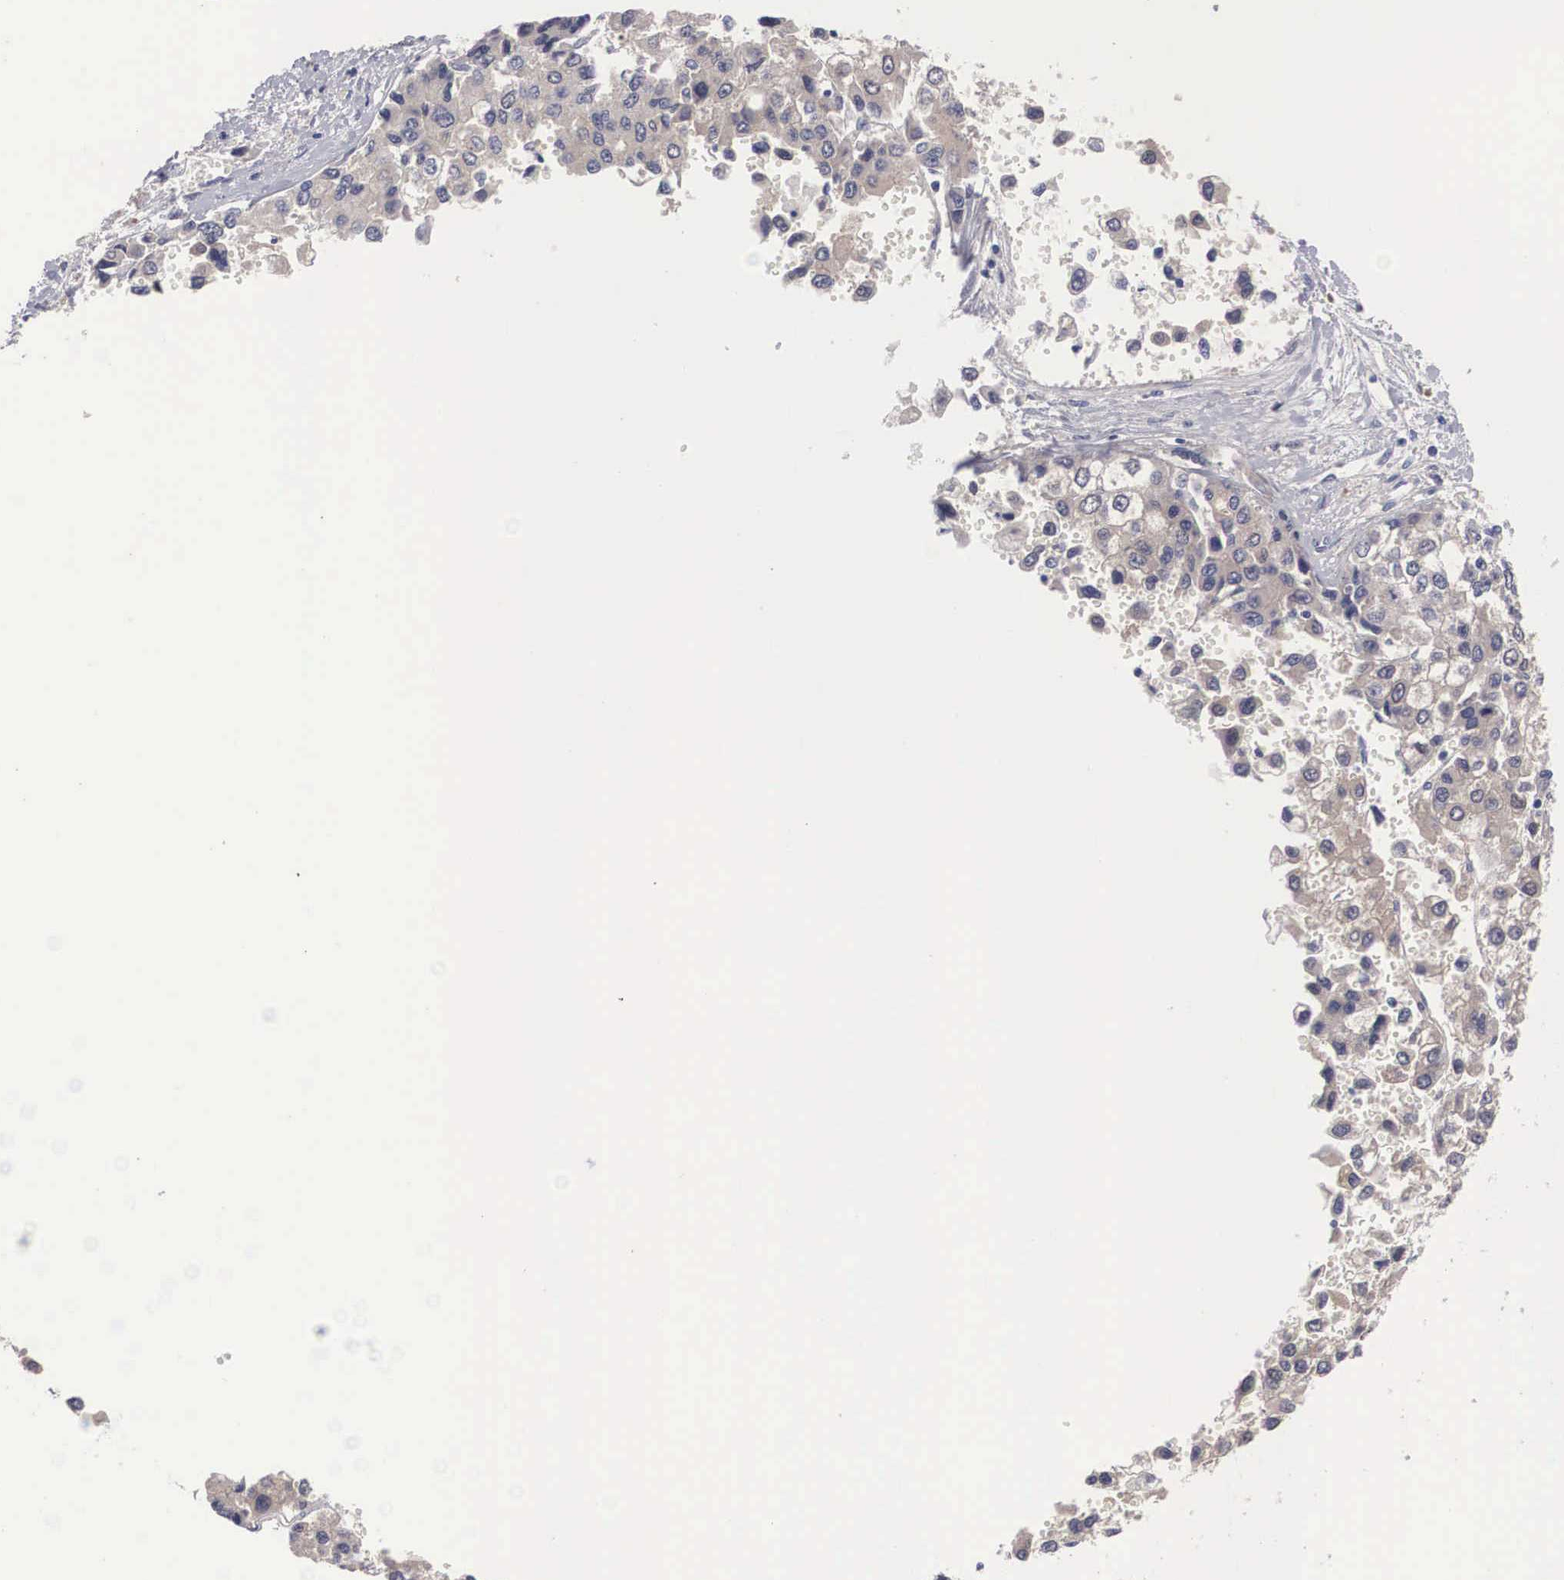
{"staining": {"intensity": "weak", "quantity": ">75%", "location": "cytoplasmic/membranous"}, "tissue": "liver cancer", "cell_type": "Tumor cells", "image_type": "cancer", "snomed": [{"axis": "morphology", "description": "Carcinoma, Hepatocellular, NOS"}, {"axis": "topography", "description": "Liver"}], "caption": "This is an image of immunohistochemistry (IHC) staining of liver hepatocellular carcinoma, which shows weak positivity in the cytoplasmic/membranous of tumor cells.", "gene": "ABHD4", "patient": {"sex": "female", "age": 66}}